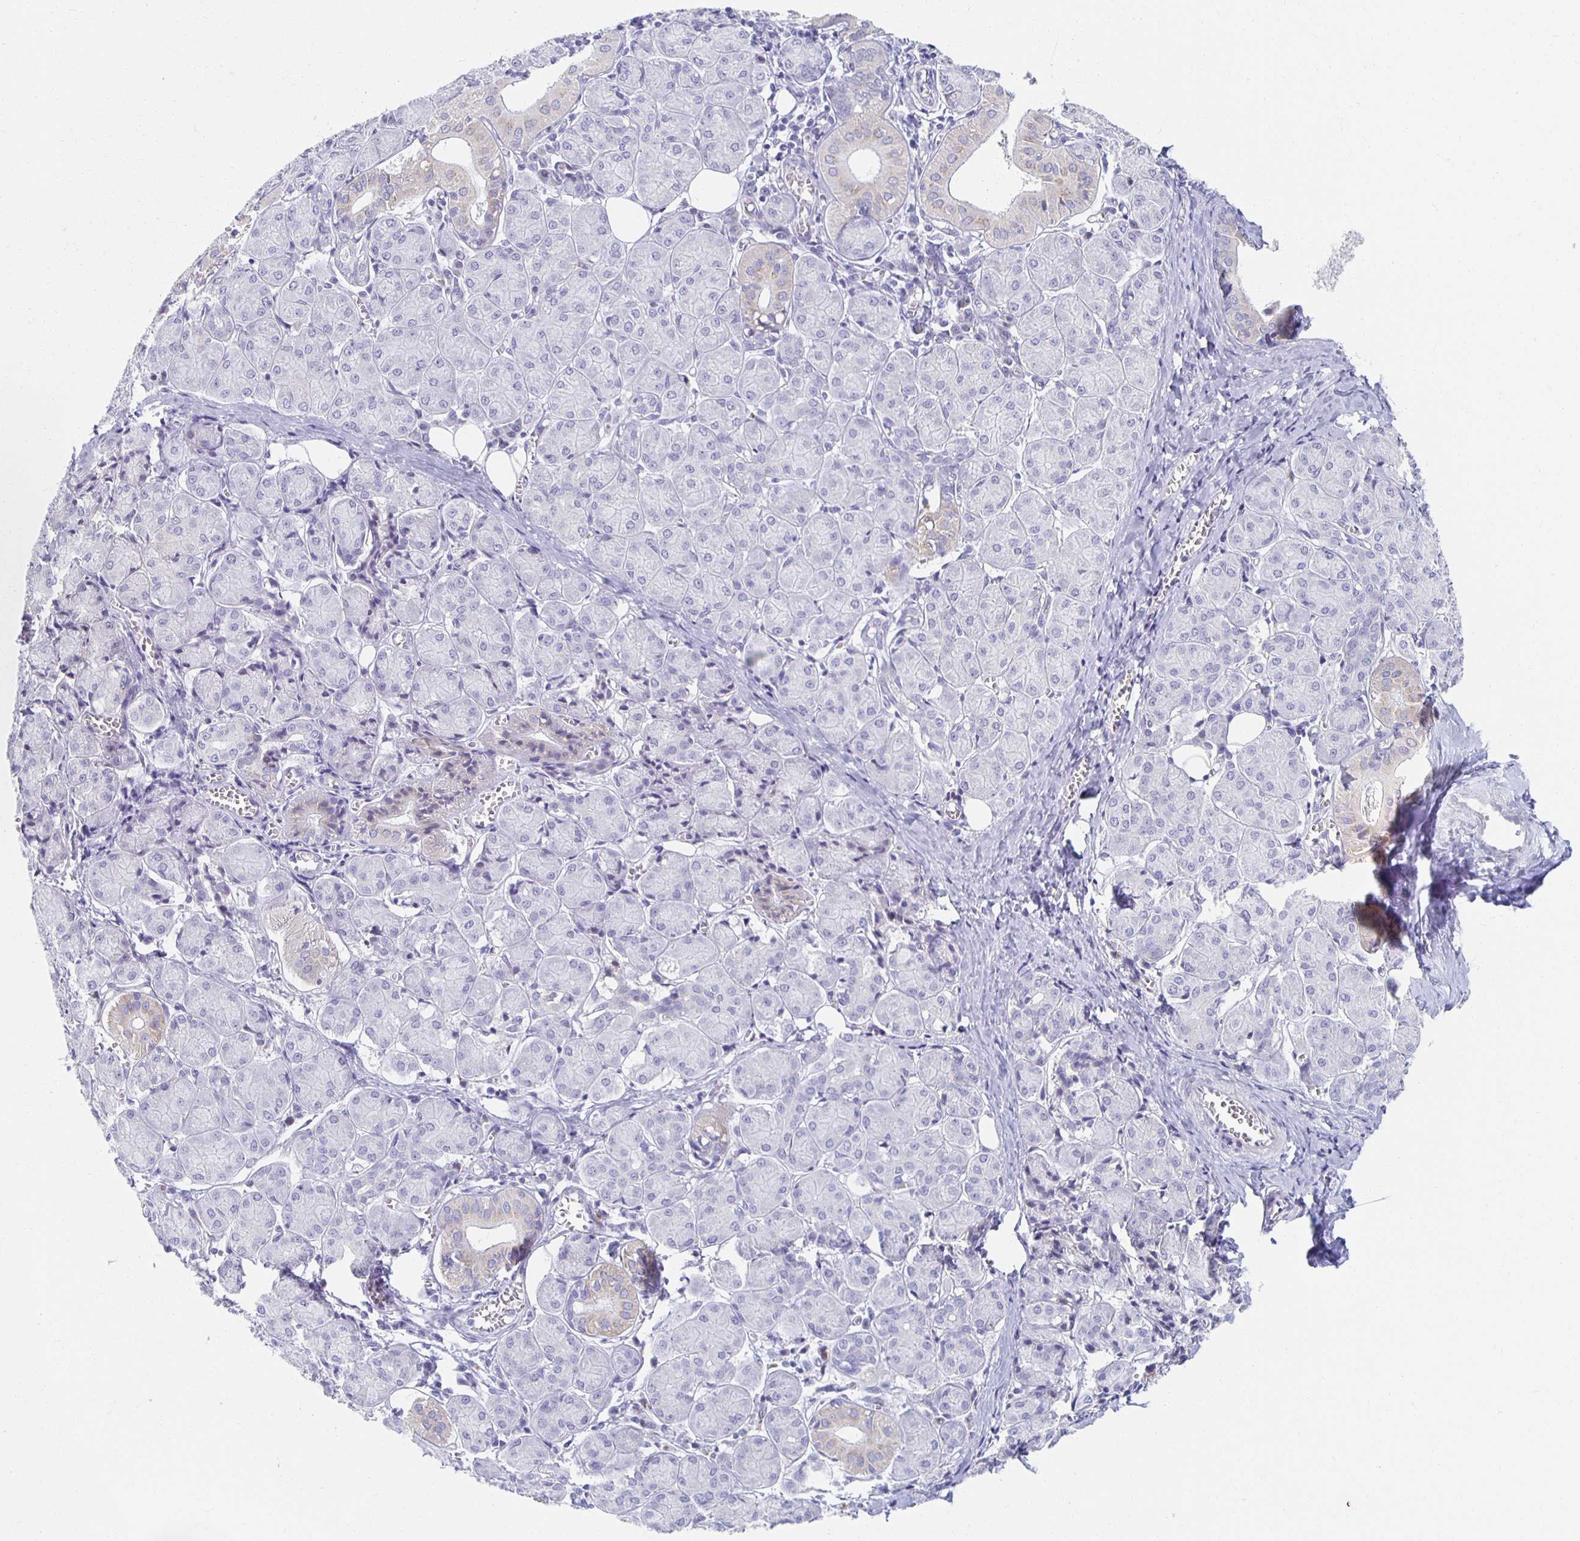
{"staining": {"intensity": "weak", "quantity": "<25%", "location": "cytoplasmic/membranous"}, "tissue": "salivary gland", "cell_type": "Glandular cells", "image_type": "normal", "snomed": [{"axis": "morphology", "description": "Normal tissue, NOS"}, {"axis": "morphology", "description": "Inflammation, NOS"}, {"axis": "topography", "description": "Lymph node"}, {"axis": "topography", "description": "Salivary gland"}], "caption": "Glandular cells are negative for brown protein staining in unremarkable salivary gland. Nuclei are stained in blue.", "gene": "TEX44", "patient": {"sex": "male", "age": 3}}